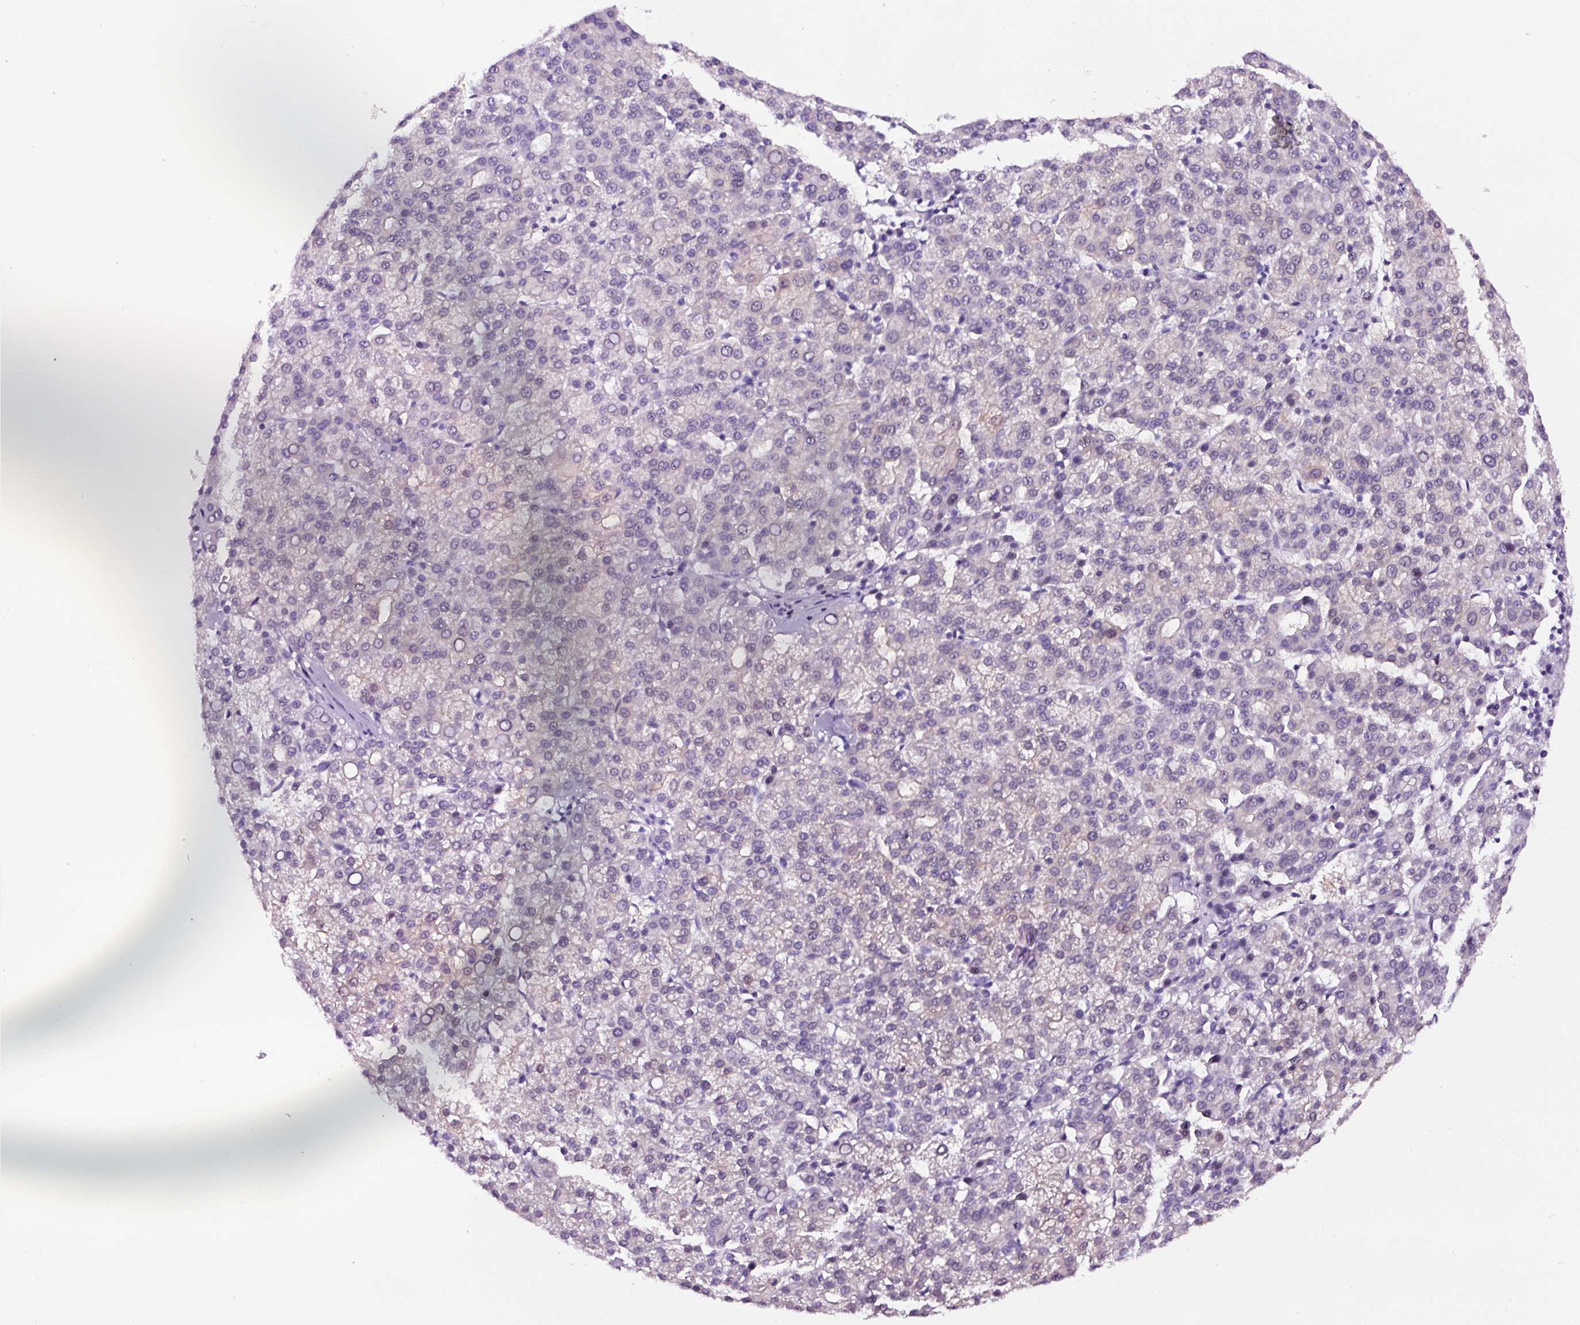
{"staining": {"intensity": "negative", "quantity": "none", "location": "none"}, "tissue": "liver cancer", "cell_type": "Tumor cells", "image_type": "cancer", "snomed": [{"axis": "morphology", "description": "Carcinoma, Hepatocellular, NOS"}, {"axis": "topography", "description": "Liver"}], "caption": "Immunohistochemistry (IHC) of liver hepatocellular carcinoma reveals no positivity in tumor cells. The staining is performed using DAB brown chromogen with nuclei counter-stained in using hematoxylin.", "gene": "TAFA3", "patient": {"sex": "female", "age": 58}}